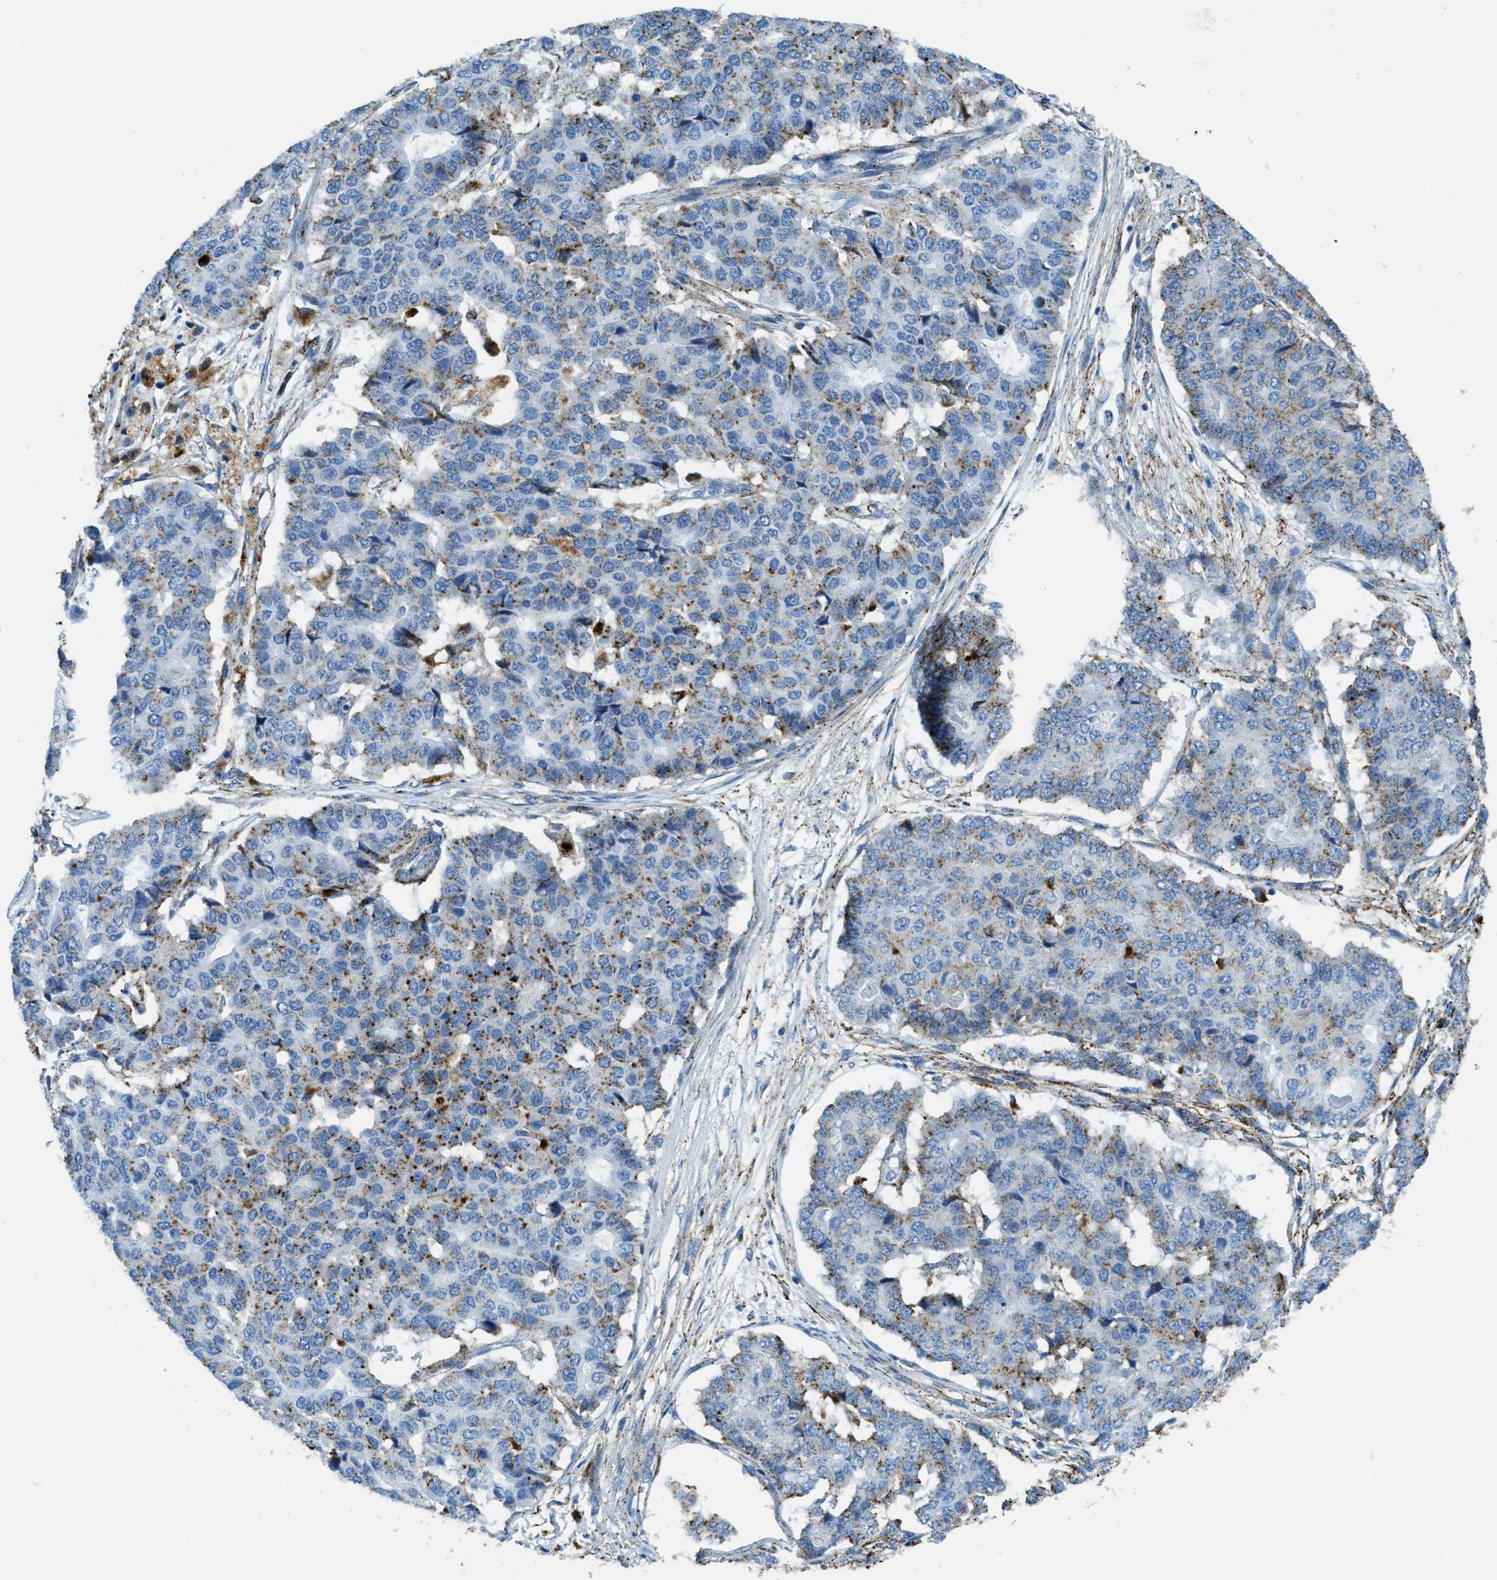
{"staining": {"intensity": "moderate", "quantity": "25%-75%", "location": "cytoplasmic/membranous"}, "tissue": "pancreatic cancer", "cell_type": "Tumor cells", "image_type": "cancer", "snomed": [{"axis": "morphology", "description": "Adenocarcinoma, NOS"}, {"axis": "topography", "description": "Pancreas"}], "caption": "Protein staining reveals moderate cytoplasmic/membranous expression in about 25%-75% of tumor cells in pancreatic adenocarcinoma.", "gene": "SCARB2", "patient": {"sex": "male", "age": 50}}